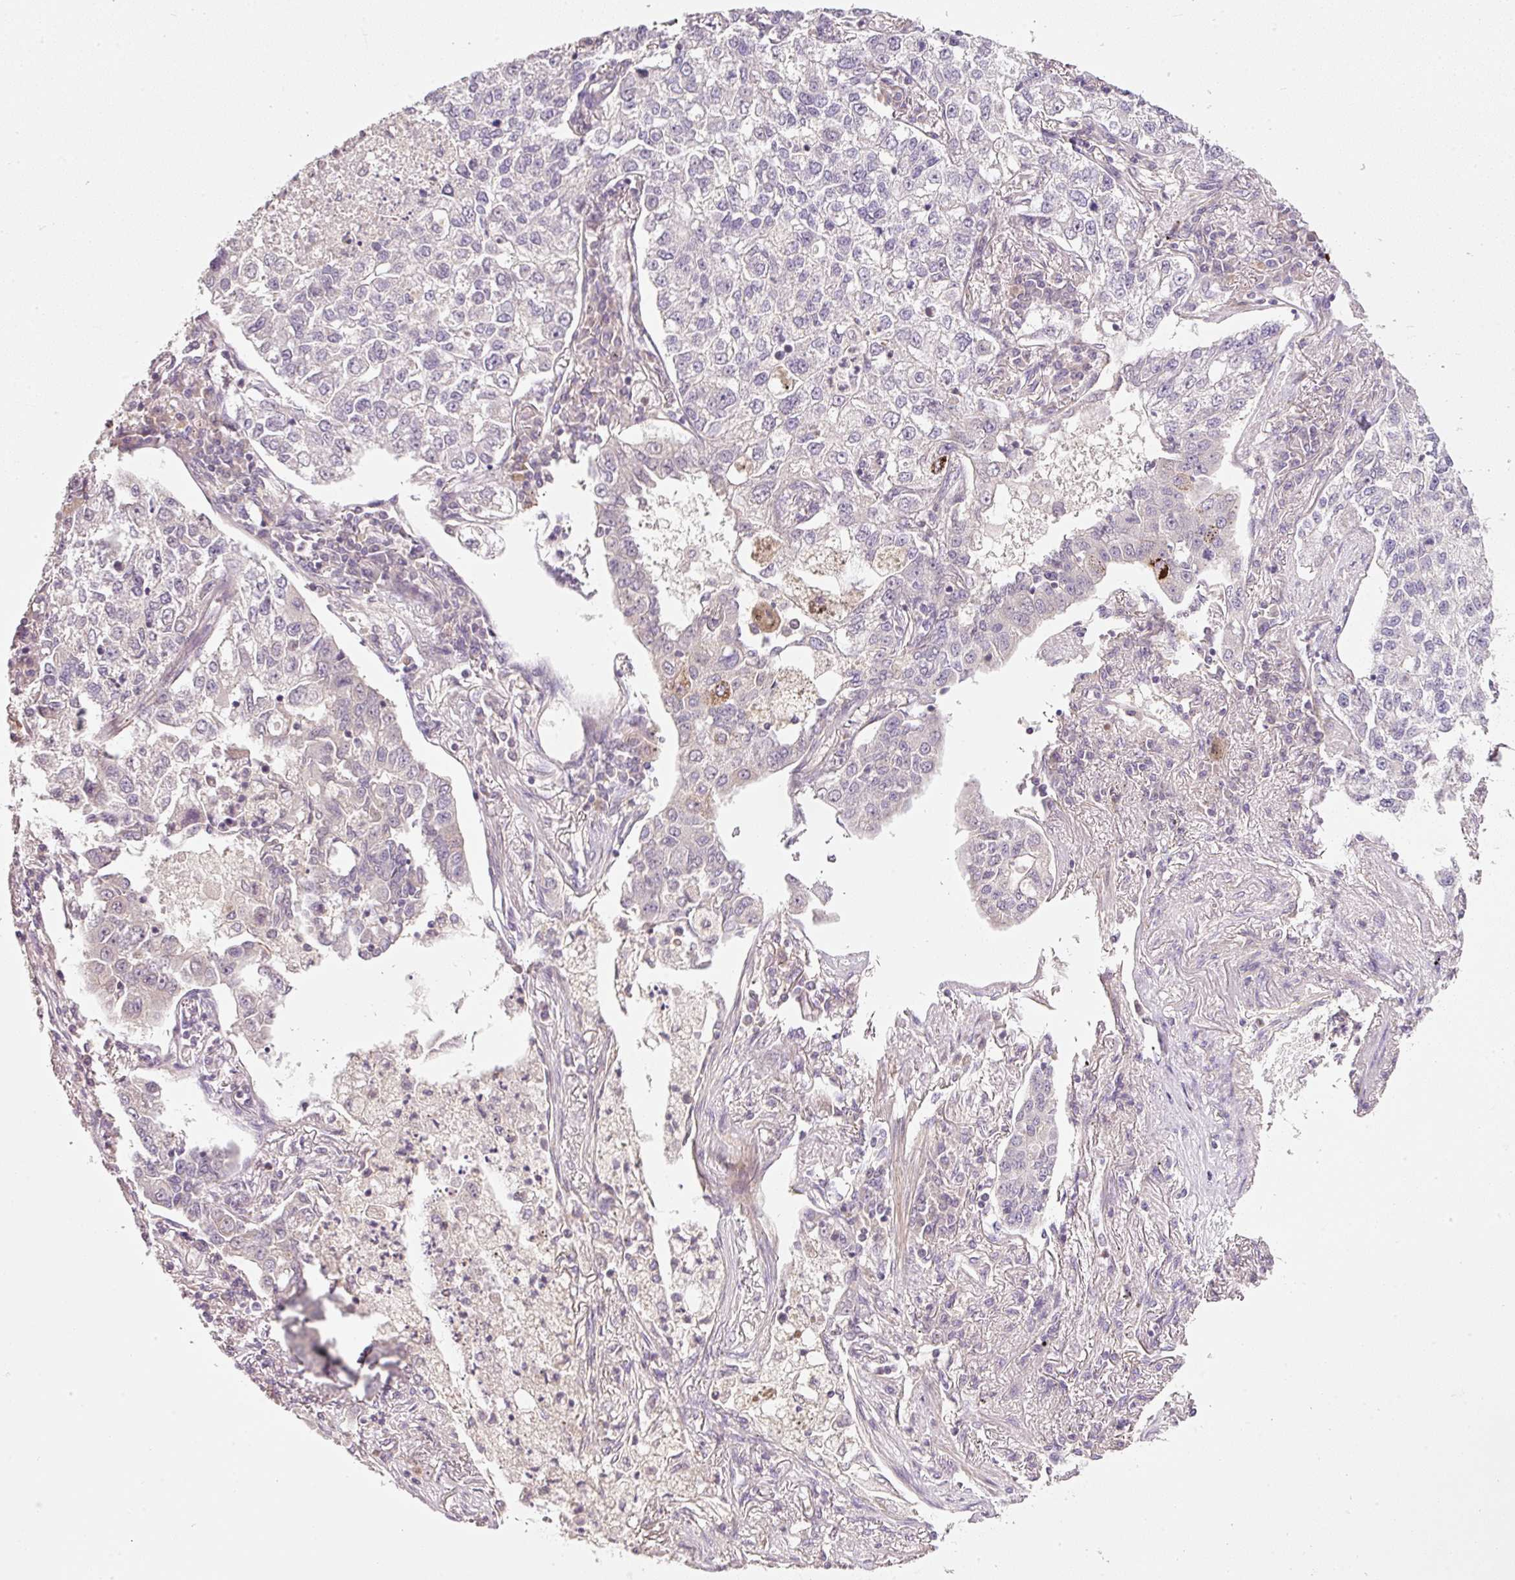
{"staining": {"intensity": "negative", "quantity": "none", "location": "none"}, "tissue": "lung cancer", "cell_type": "Tumor cells", "image_type": "cancer", "snomed": [{"axis": "morphology", "description": "Adenocarcinoma, NOS"}, {"axis": "topography", "description": "Lung"}], "caption": "Tumor cells are negative for brown protein staining in lung cancer (adenocarcinoma). (DAB IHC, high magnification).", "gene": "TIRAP", "patient": {"sex": "male", "age": 49}}